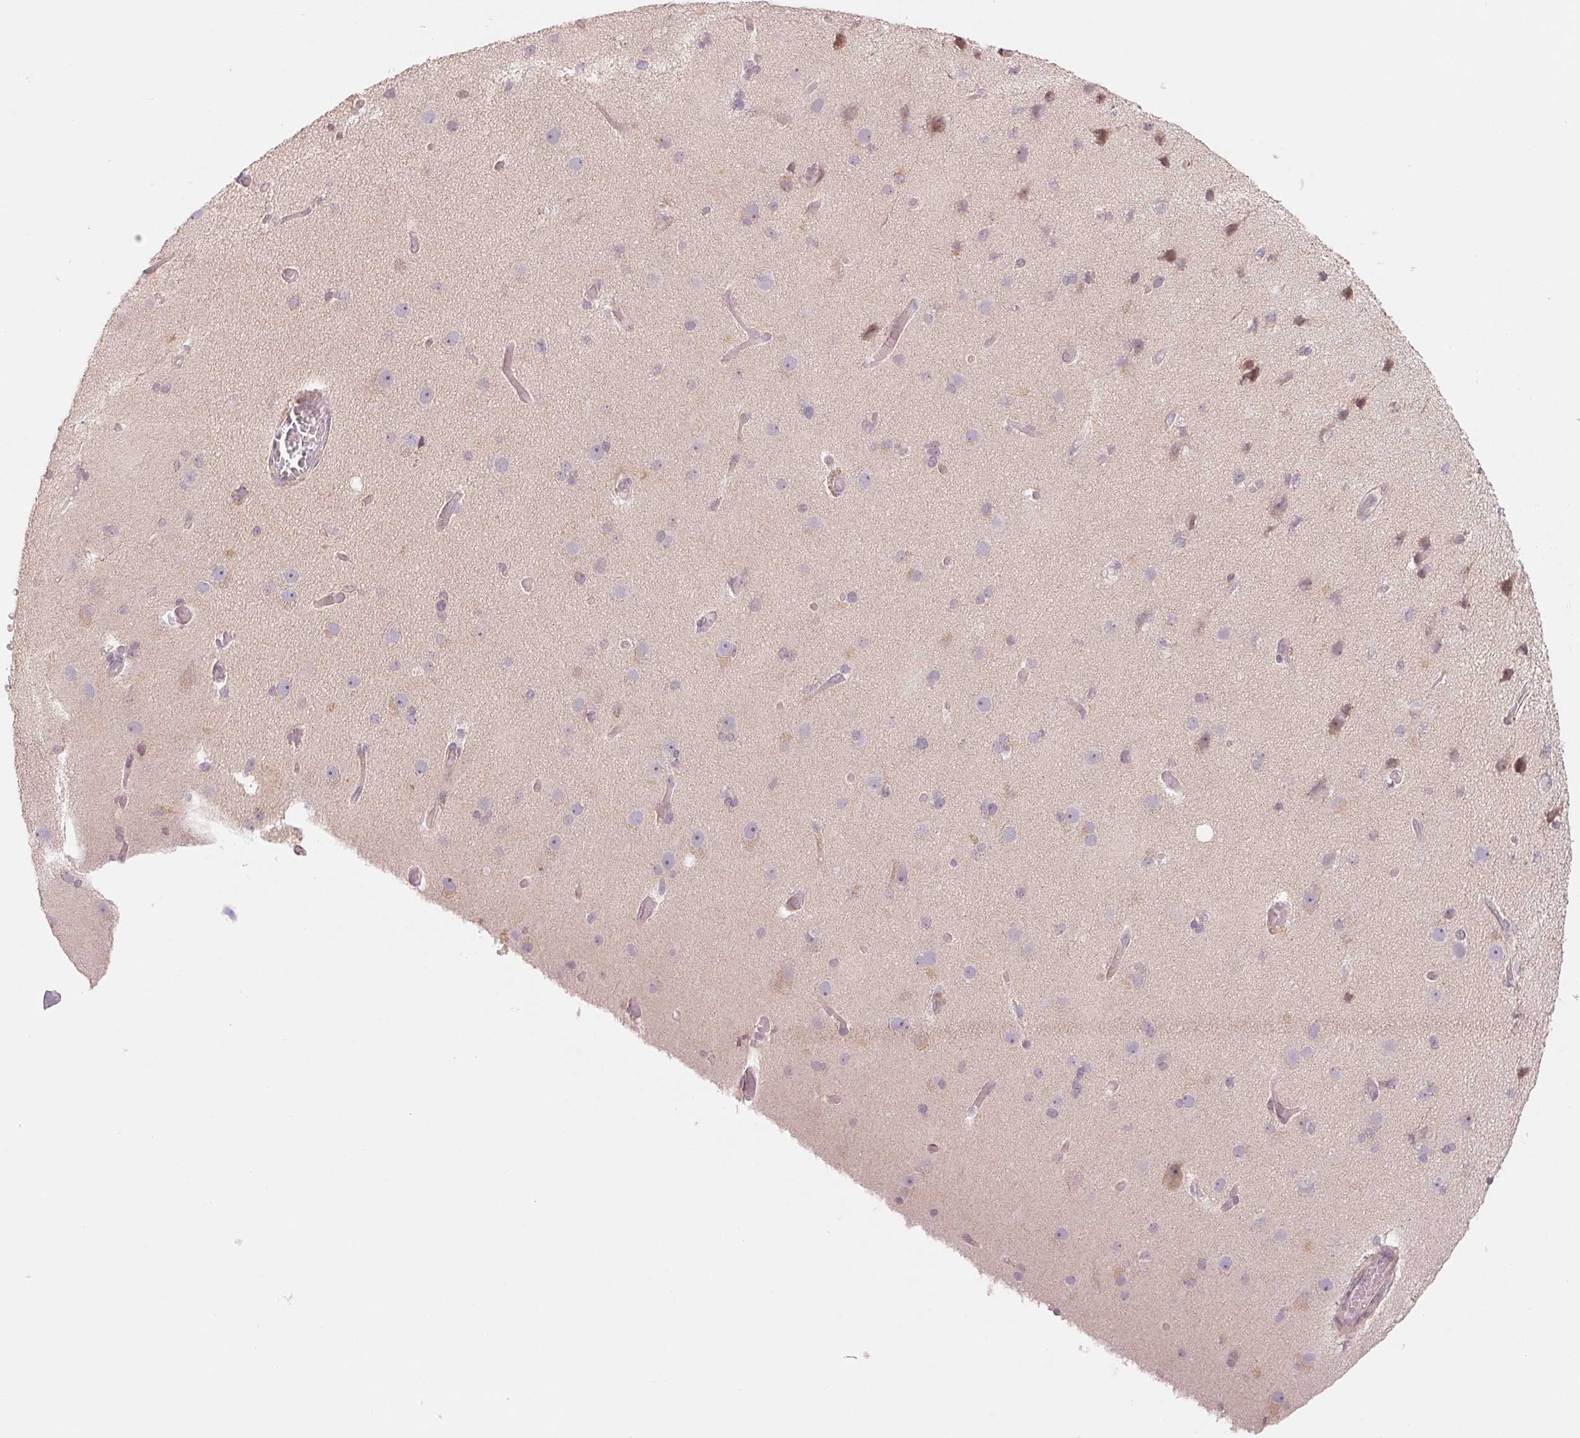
{"staining": {"intensity": "negative", "quantity": "none", "location": "none"}, "tissue": "cerebral cortex", "cell_type": "Endothelial cells", "image_type": "normal", "snomed": [{"axis": "morphology", "description": "Normal tissue, NOS"}, {"axis": "morphology", "description": "Glioma, malignant, High grade"}, {"axis": "topography", "description": "Cerebral cortex"}], "caption": "Immunohistochemical staining of benign cerebral cortex displays no significant expression in endothelial cells. (DAB immunohistochemistry (IHC), high magnification).", "gene": "DENND2C", "patient": {"sex": "male", "age": 71}}